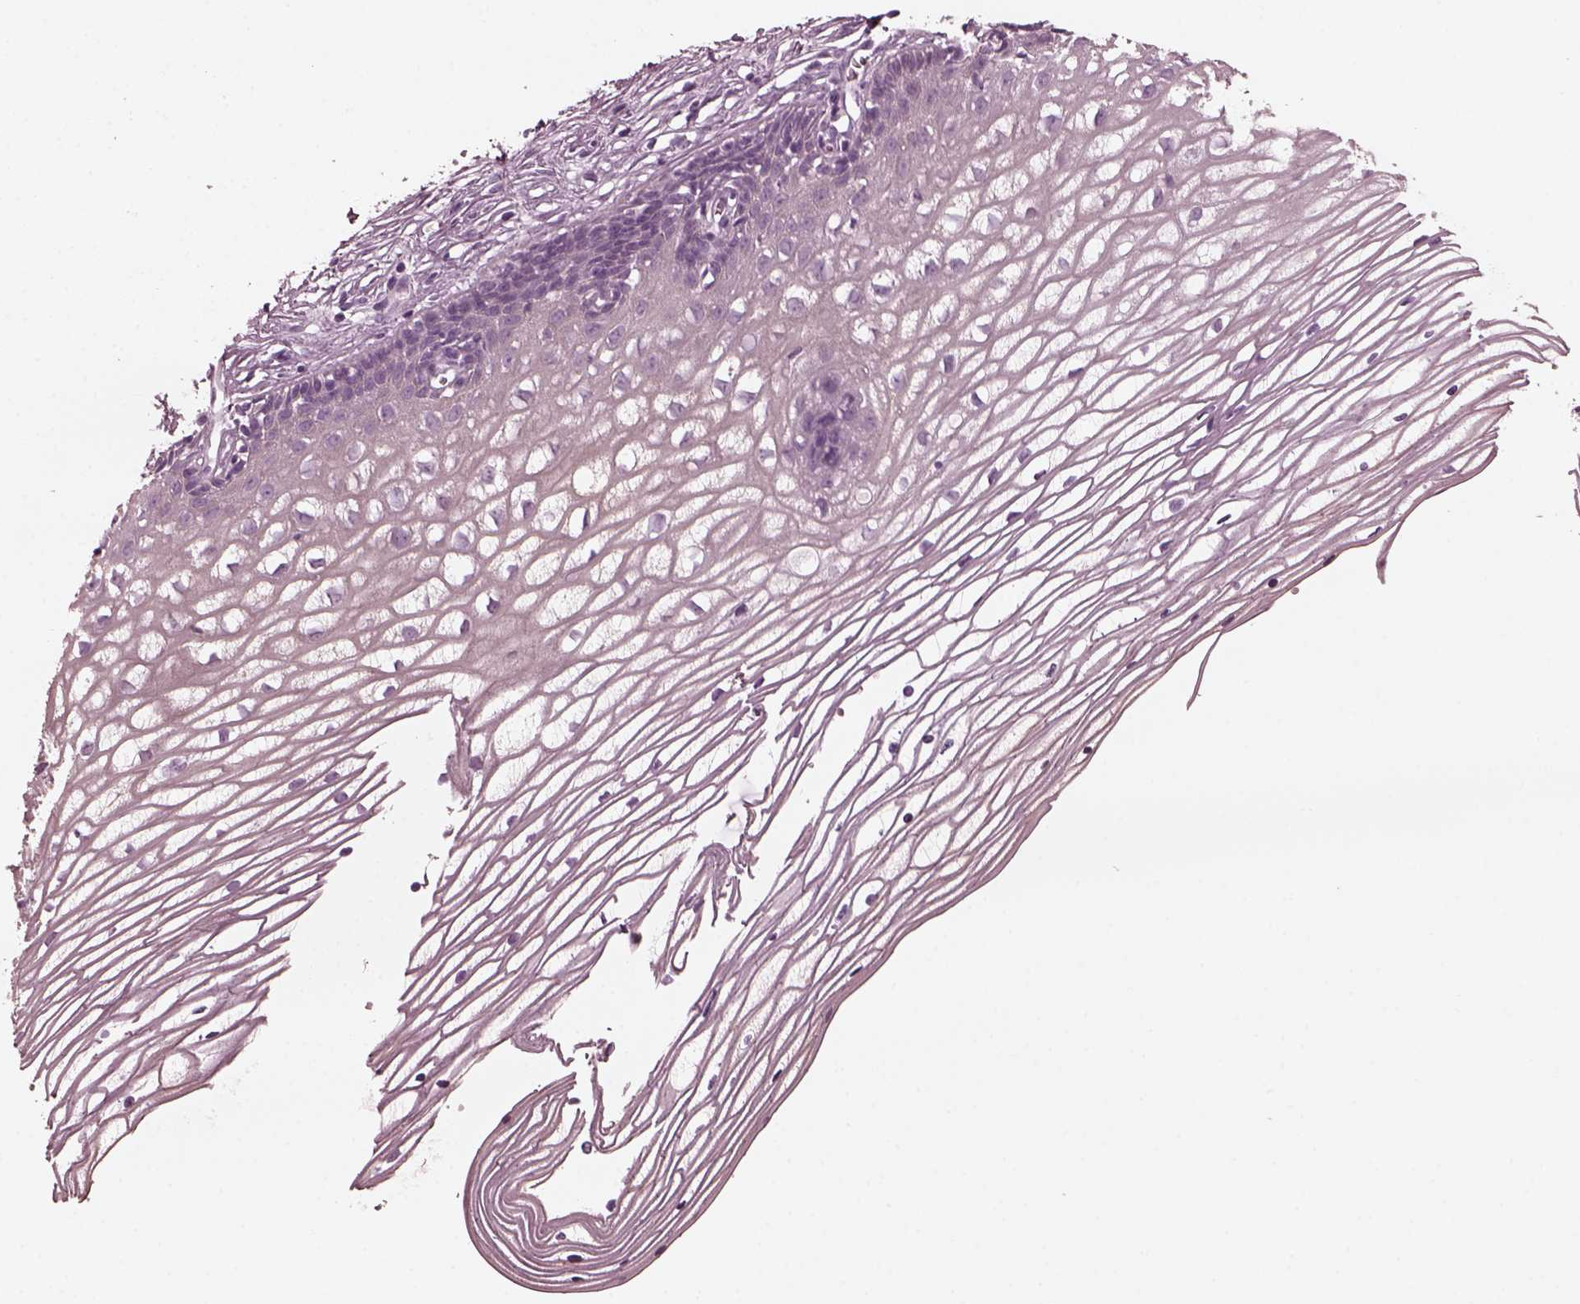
{"staining": {"intensity": "negative", "quantity": "none", "location": "none"}, "tissue": "cervix", "cell_type": "Glandular cells", "image_type": "normal", "snomed": [{"axis": "morphology", "description": "Normal tissue, NOS"}, {"axis": "topography", "description": "Cervix"}], "caption": "The image demonstrates no staining of glandular cells in benign cervix.", "gene": "GRM6", "patient": {"sex": "female", "age": 40}}